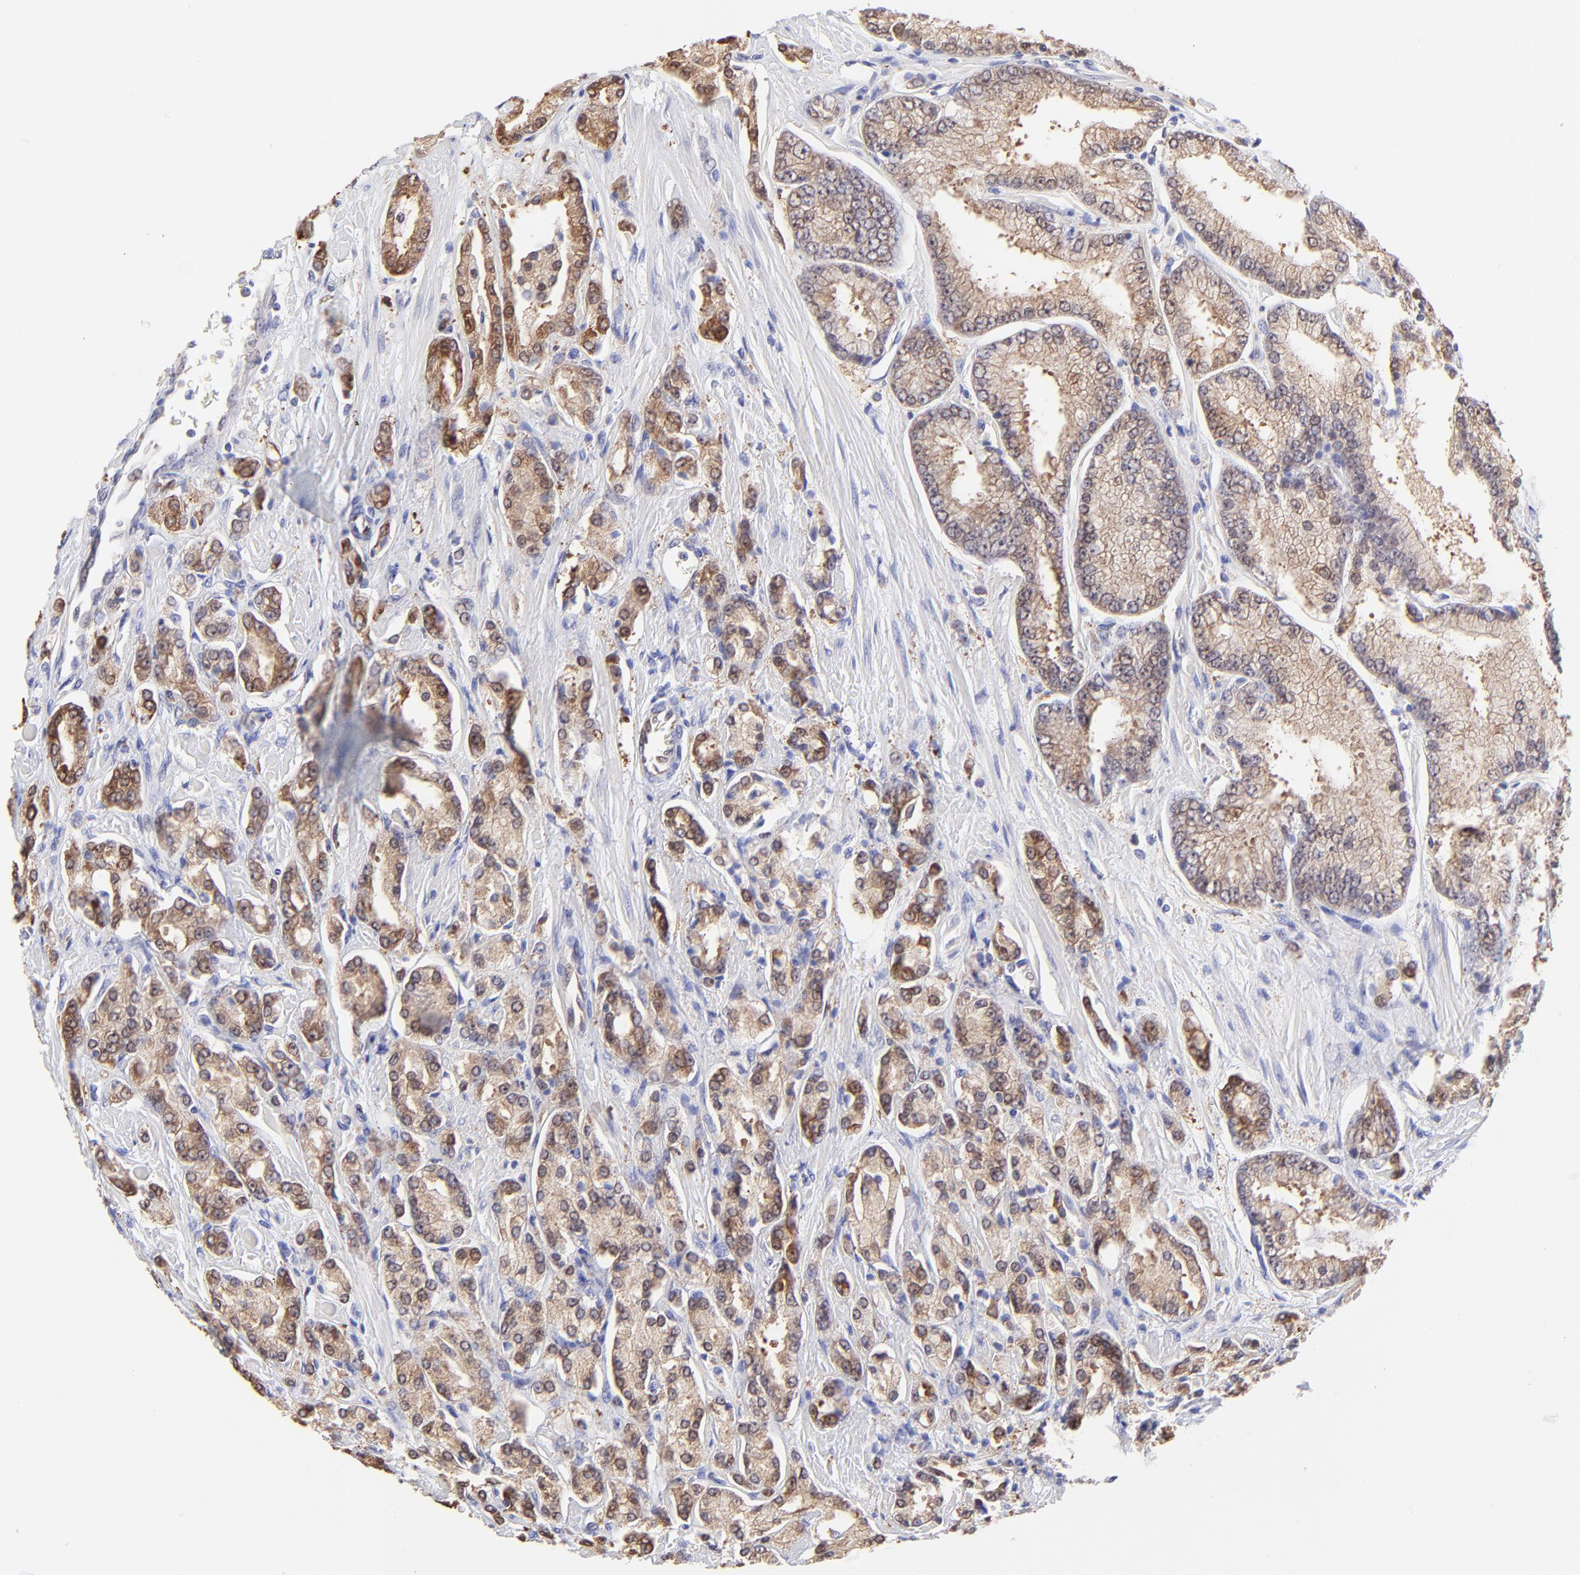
{"staining": {"intensity": "weak", "quantity": ">75%", "location": "cytoplasmic/membranous"}, "tissue": "prostate cancer", "cell_type": "Tumor cells", "image_type": "cancer", "snomed": [{"axis": "morphology", "description": "Adenocarcinoma, High grade"}, {"axis": "topography", "description": "Prostate"}], "caption": "Protein staining of adenocarcinoma (high-grade) (prostate) tissue demonstrates weak cytoplasmic/membranous staining in about >75% of tumor cells.", "gene": "HYAL1", "patient": {"sex": "male", "age": 71}}